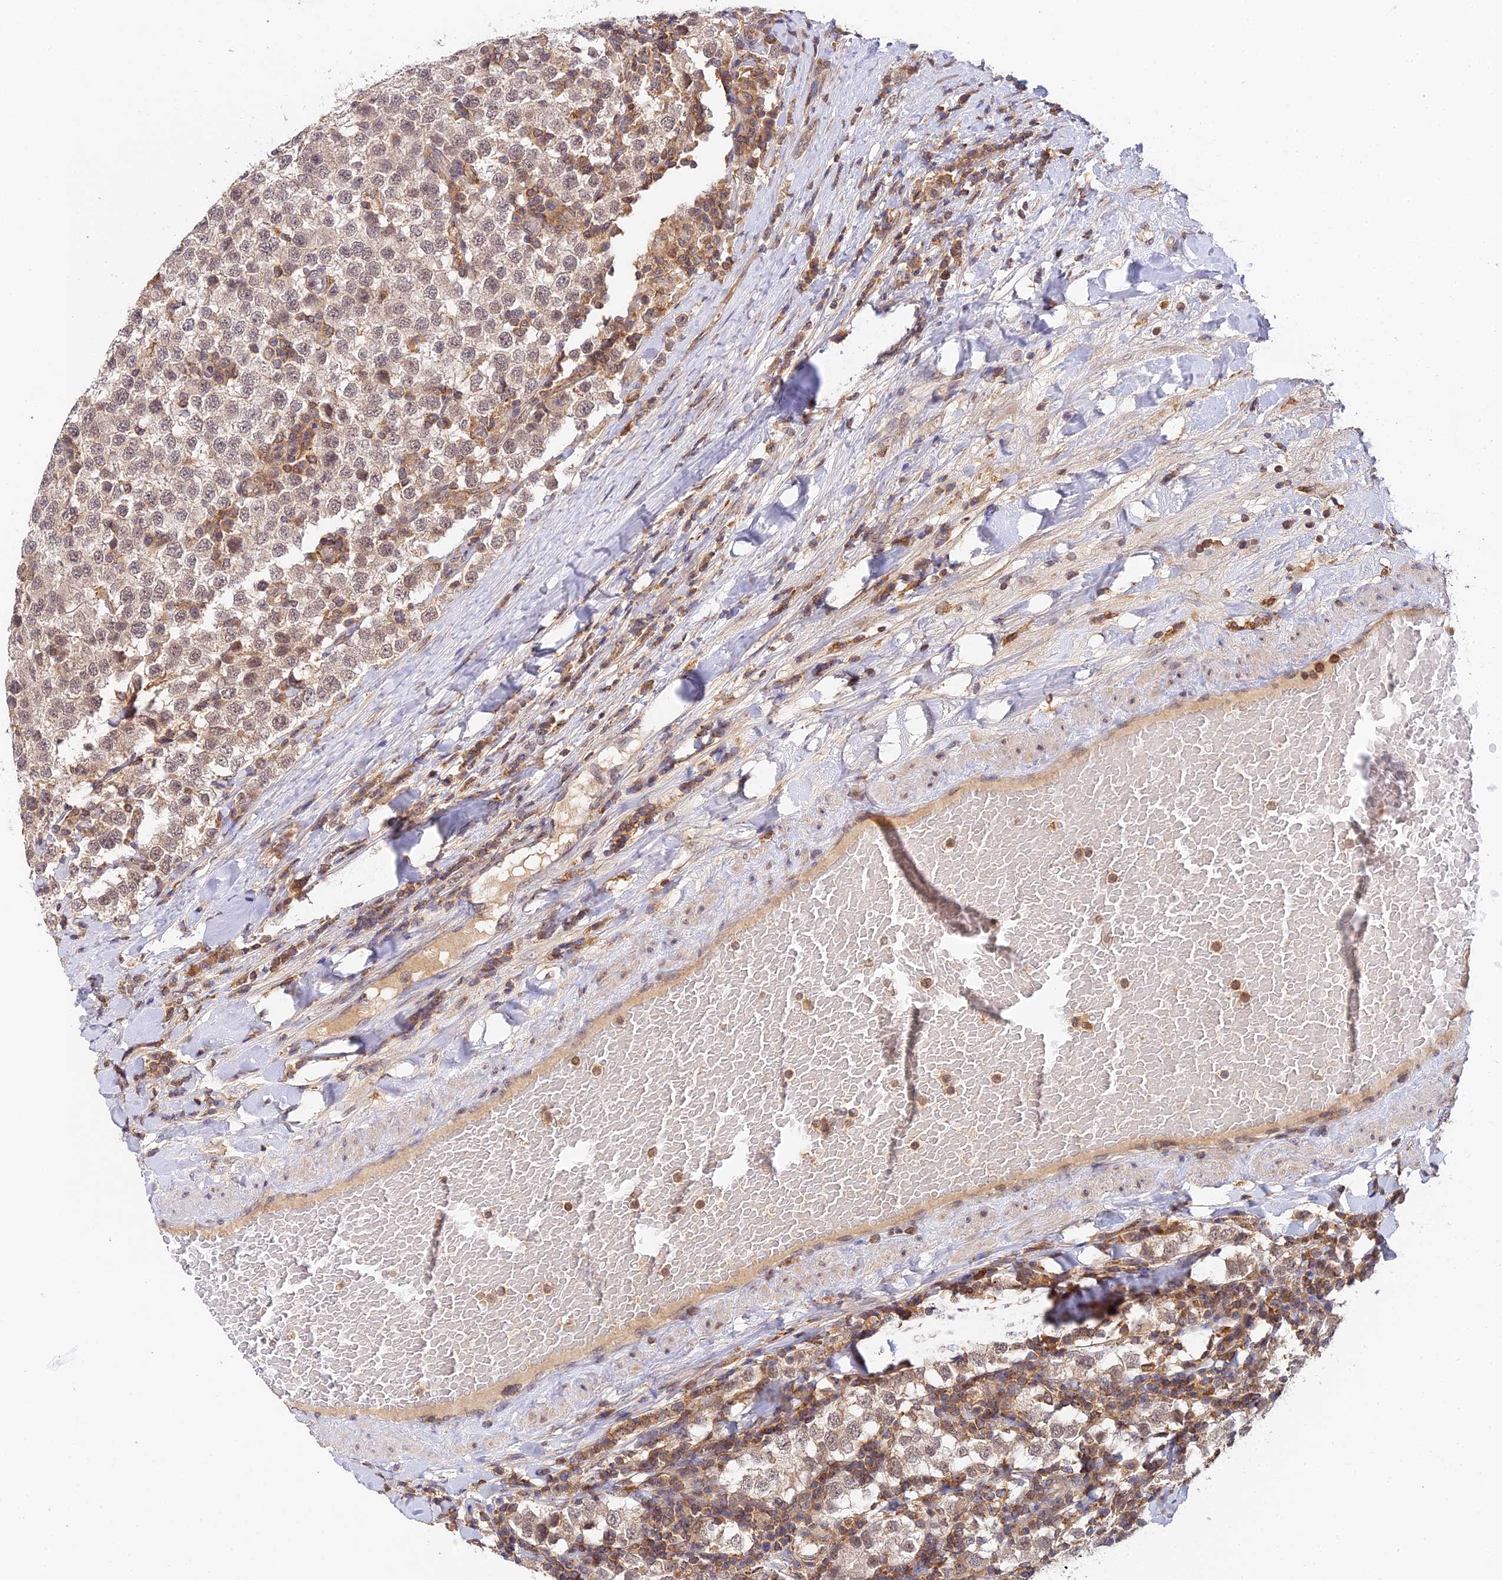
{"staining": {"intensity": "weak", "quantity": "<25%", "location": "cytoplasmic/membranous,nuclear"}, "tissue": "testis cancer", "cell_type": "Tumor cells", "image_type": "cancer", "snomed": [{"axis": "morphology", "description": "Seminoma, NOS"}, {"axis": "topography", "description": "Testis"}], "caption": "Tumor cells are negative for protein expression in human testis cancer. (DAB (3,3'-diaminobenzidine) IHC visualized using brightfield microscopy, high magnification).", "gene": "TPRX1", "patient": {"sex": "male", "age": 34}}